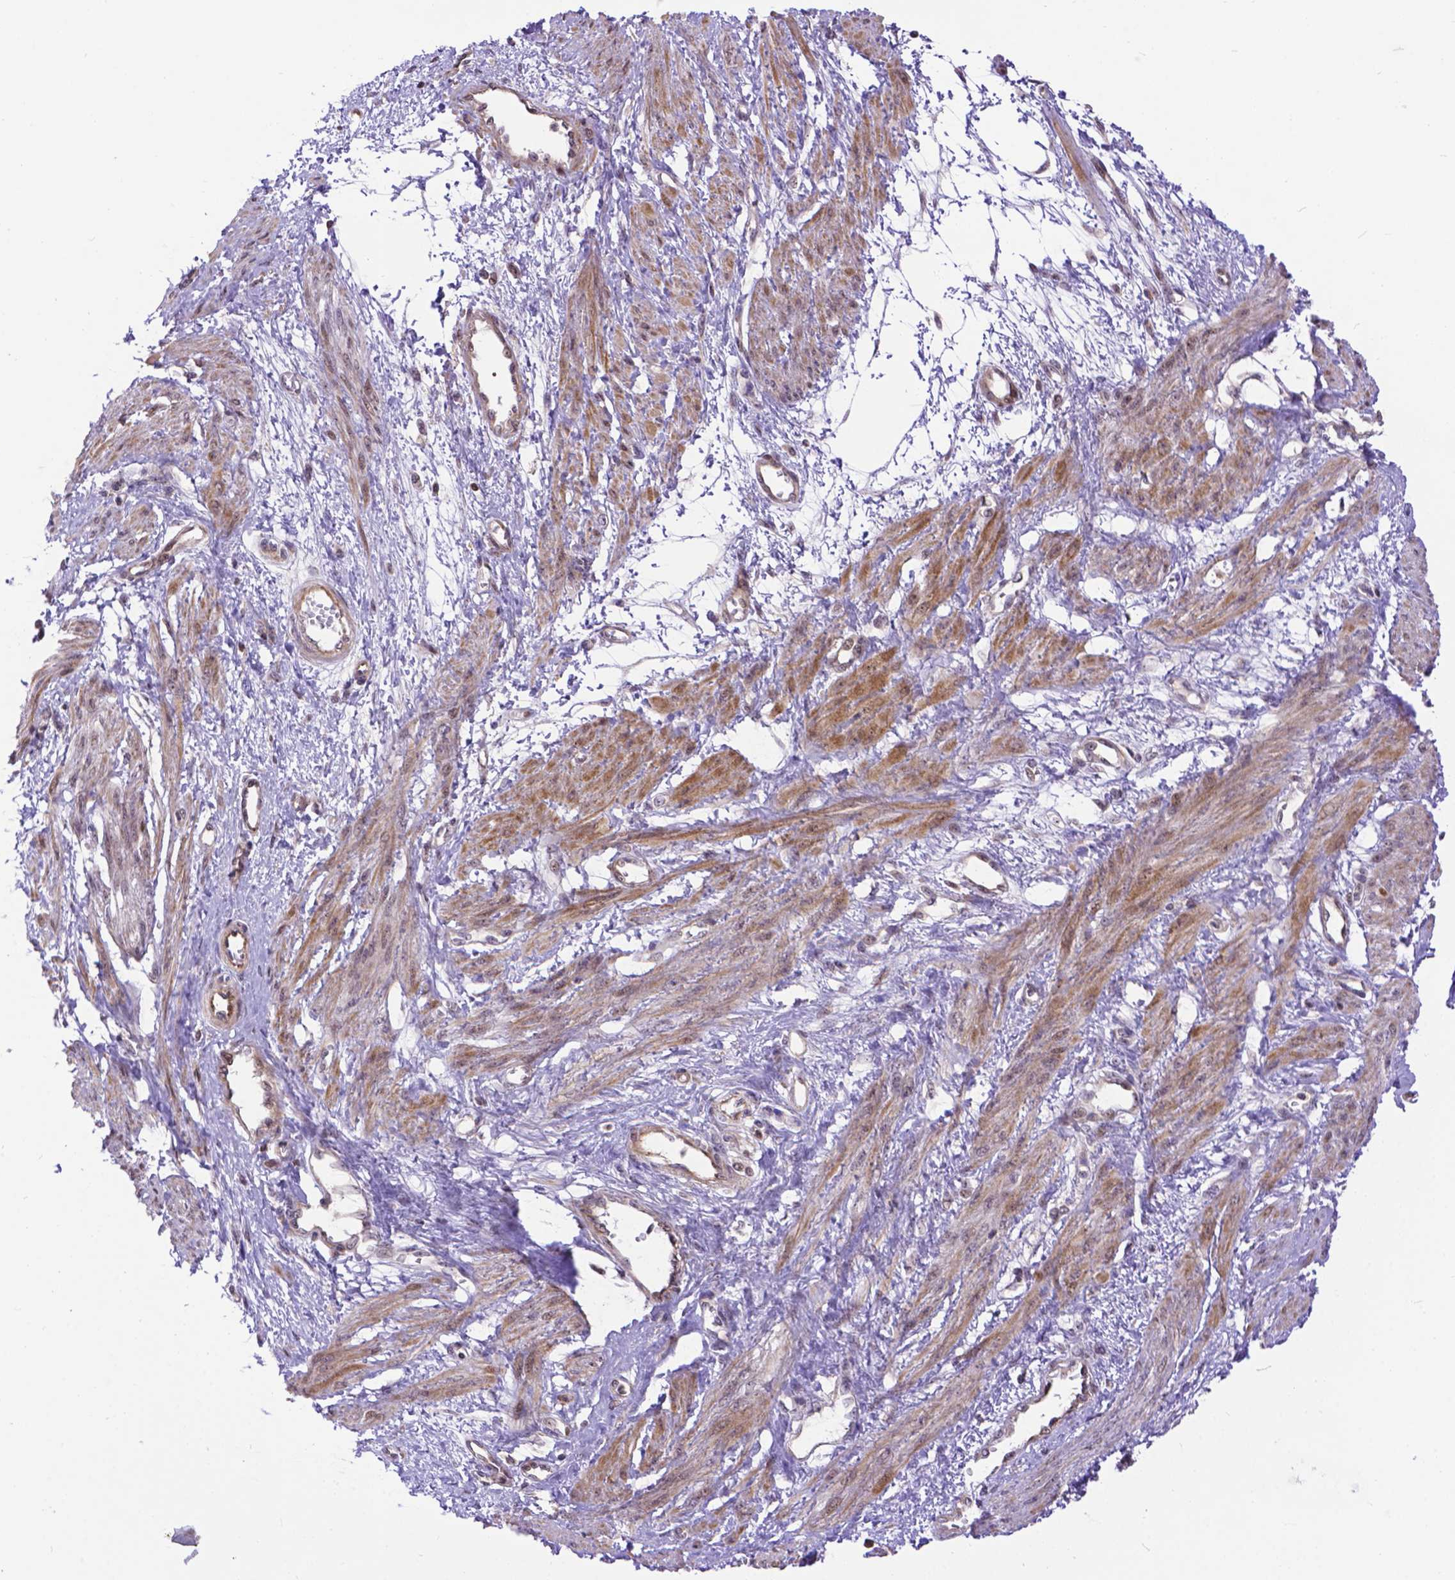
{"staining": {"intensity": "moderate", "quantity": "25%-75%", "location": "cytoplasmic/membranous"}, "tissue": "smooth muscle", "cell_type": "Smooth muscle cells", "image_type": "normal", "snomed": [{"axis": "morphology", "description": "Normal tissue, NOS"}, {"axis": "topography", "description": "Smooth muscle"}, {"axis": "topography", "description": "Uterus"}], "caption": "Smooth muscle stained for a protein demonstrates moderate cytoplasmic/membranous positivity in smooth muscle cells.", "gene": "TMEM135", "patient": {"sex": "female", "age": 39}}